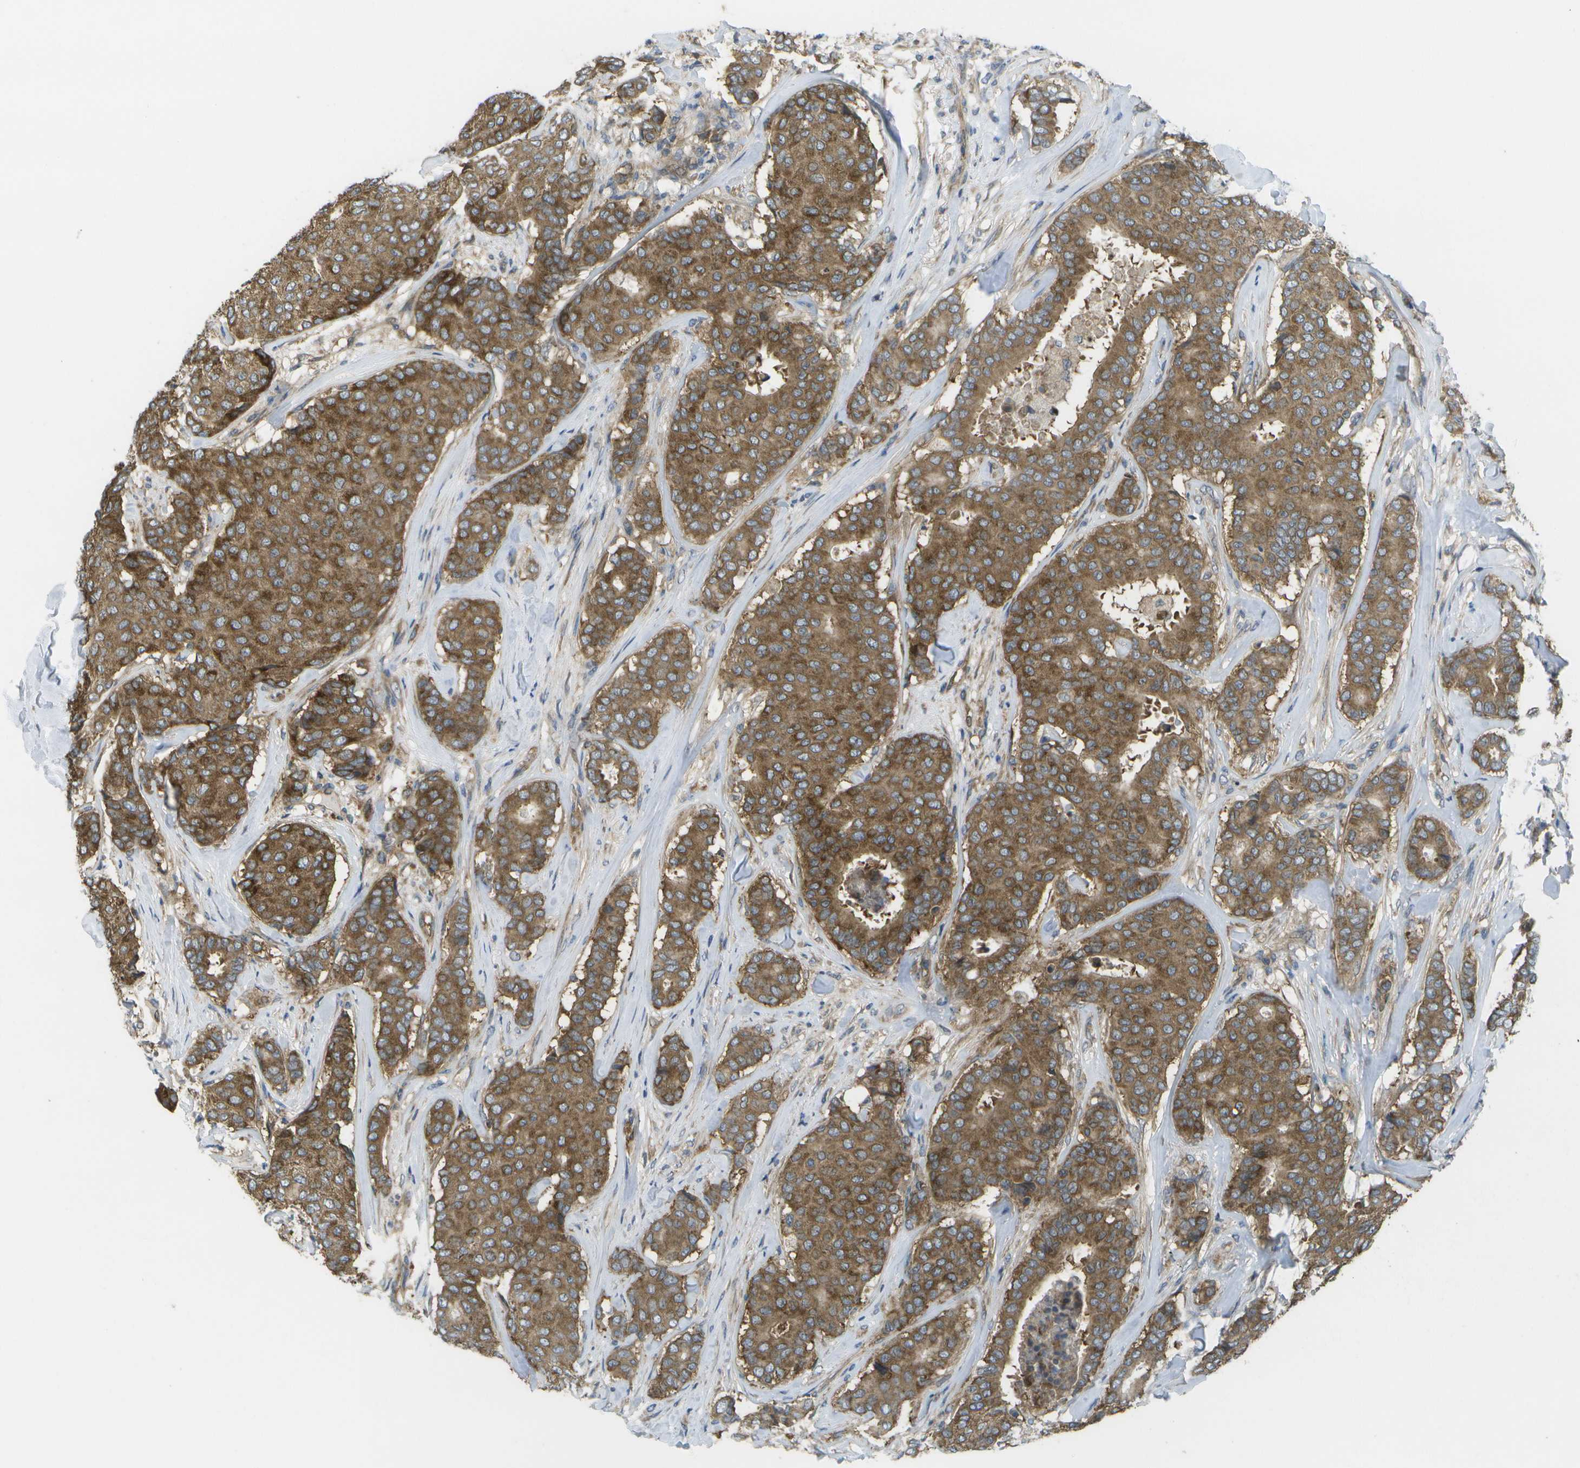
{"staining": {"intensity": "strong", "quantity": ">75%", "location": "cytoplasmic/membranous"}, "tissue": "breast cancer", "cell_type": "Tumor cells", "image_type": "cancer", "snomed": [{"axis": "morphology", "description": "Duct carcinoma"}, {"axis": "topography", "description": "Breast"}], "caption": "Breast cancer (infiltrating ductal carcinoma) tissue demonstrates strong cytoplasmic/membranous expression in approximately >75% of tumor cells", "gene": "DPM3", "patient": {"sex": "female", "age": 75}}